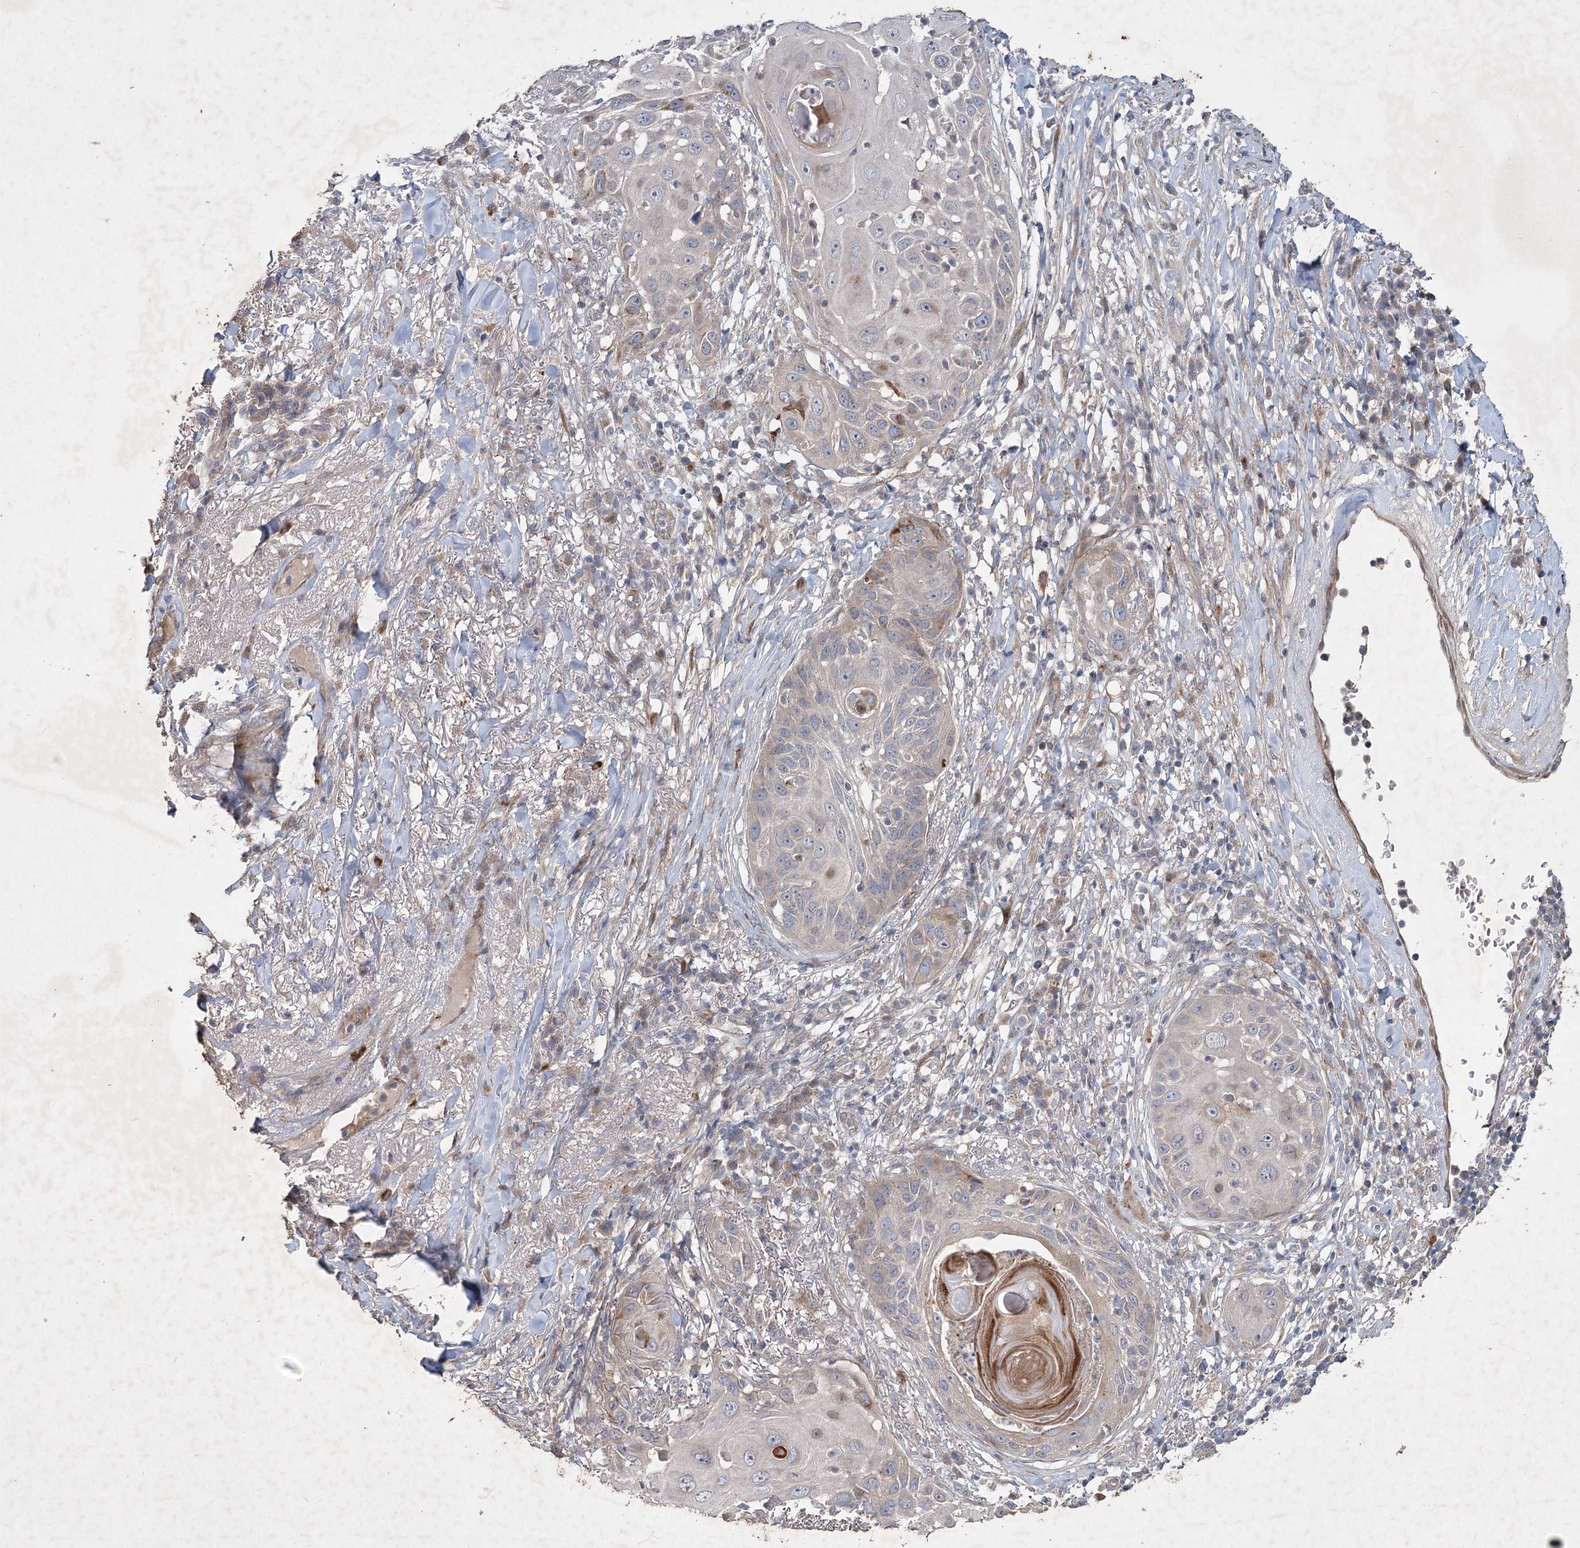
{"staining": {"intensity": "negative", "quantity": "none", "location": "none"}, "tissue": "skin cancer", "cell_type": "Tumor cells", "image_type": "cancer", "snomed": [{"axis": "morphology", "description": "Squamous cell carcinoma, NOS"}, {"axis": "topography", "description": "Skin"}], "caption": "An immunohistochemistry histopathology image of skin squamous cell carcinoma is shown. There is no staining in tumor cells of skin squamous cell carcinoma.", "gene": "IRAK1BP1", "patient": {"sex": "female", "age": 44}}